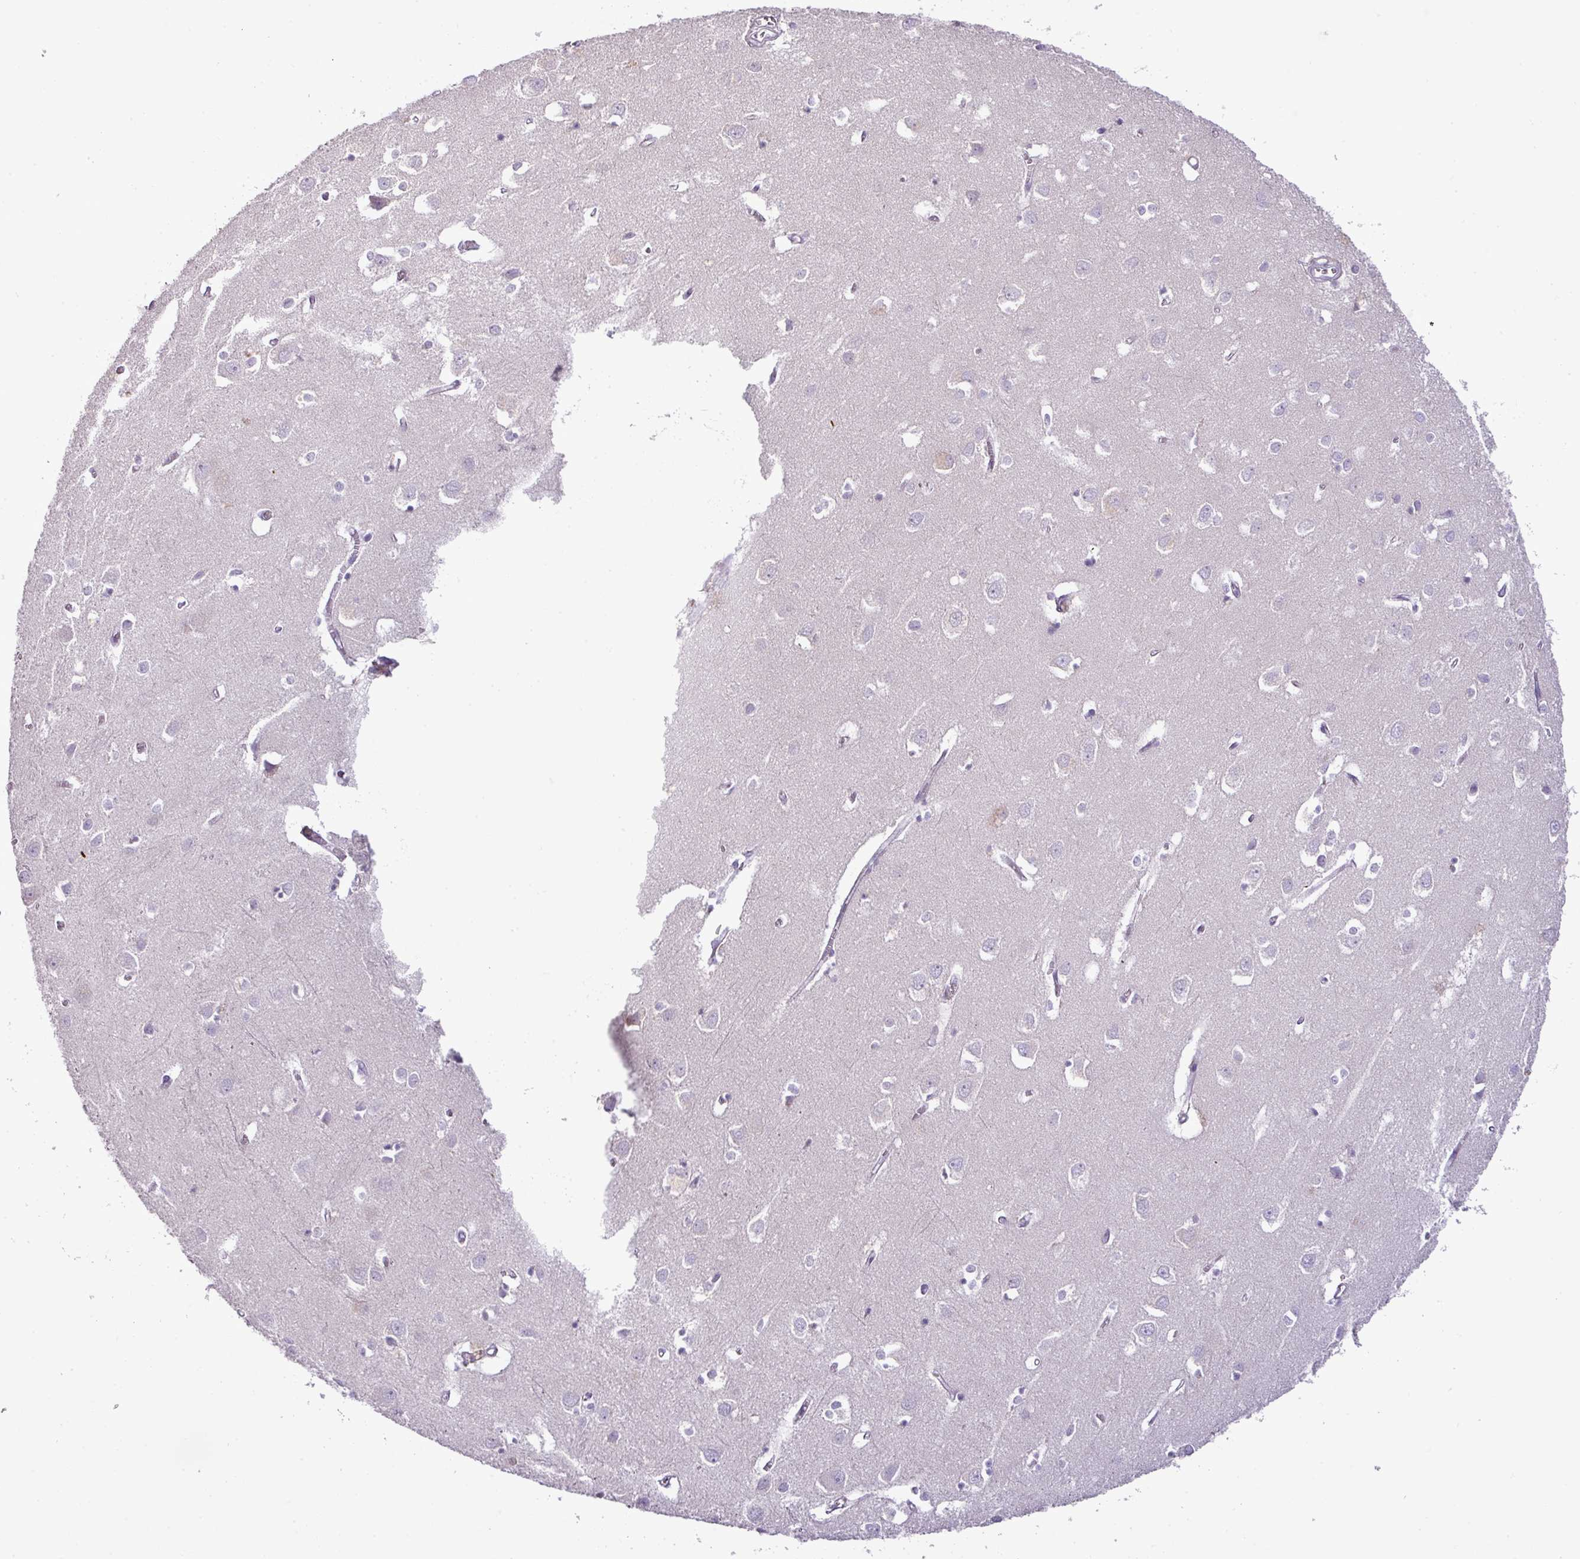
{"staining": {"intensity": "negative", "quantity": "none", "location": "none"}, "tissue": "cerebral cortex", "cell_type": "Endothelial cells", "image_type": "normal", "snomed": [{"axis": "morphology", "description": "Normal tissue, NOS"}, {"axis": "topography", "description": "Cerebral cortex"}], "caption": "Cerebral cortex stained for a protein using IHC reveals no expression endothelial cells.", "gene": "BRINP2", "patient": {"sex": "male", "age": 70}}